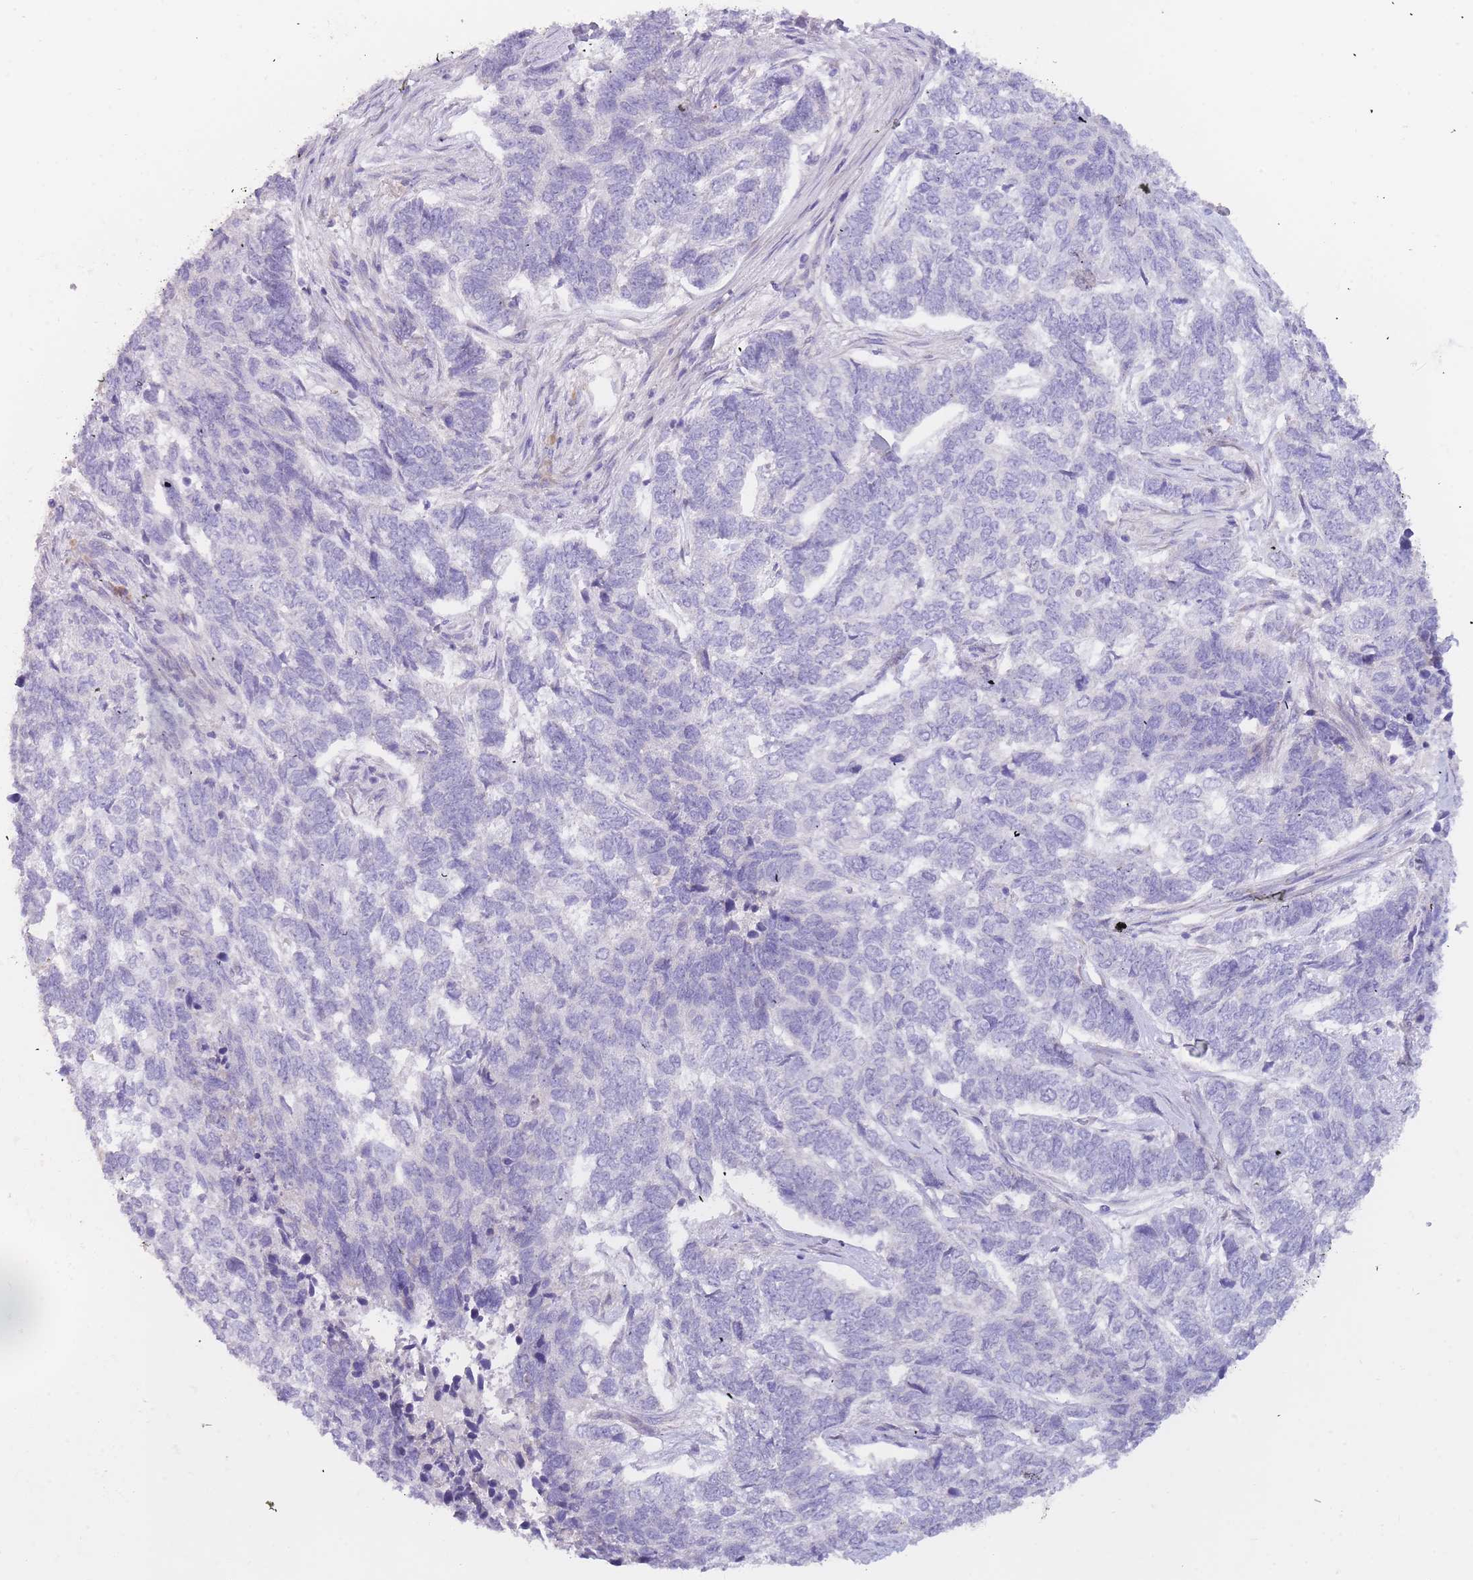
{"staining": {"intensity": "negative", "quantity": "none", "location": "none"}, "tissue": "skin cancer", "cell_type": "Tumor cells", "image_type": "cancer", "snomed": [{"axis": "morphology", "description": "Basal cell carcinoma"}, {"axis": "topography", "description": "Skin"}], "caption": "Image shows no significant protein staining in tumor cells of basal cell carcinoma (skin).", "gene": "SLC35E4", "patient": {"sex": "female", "age": 65}}